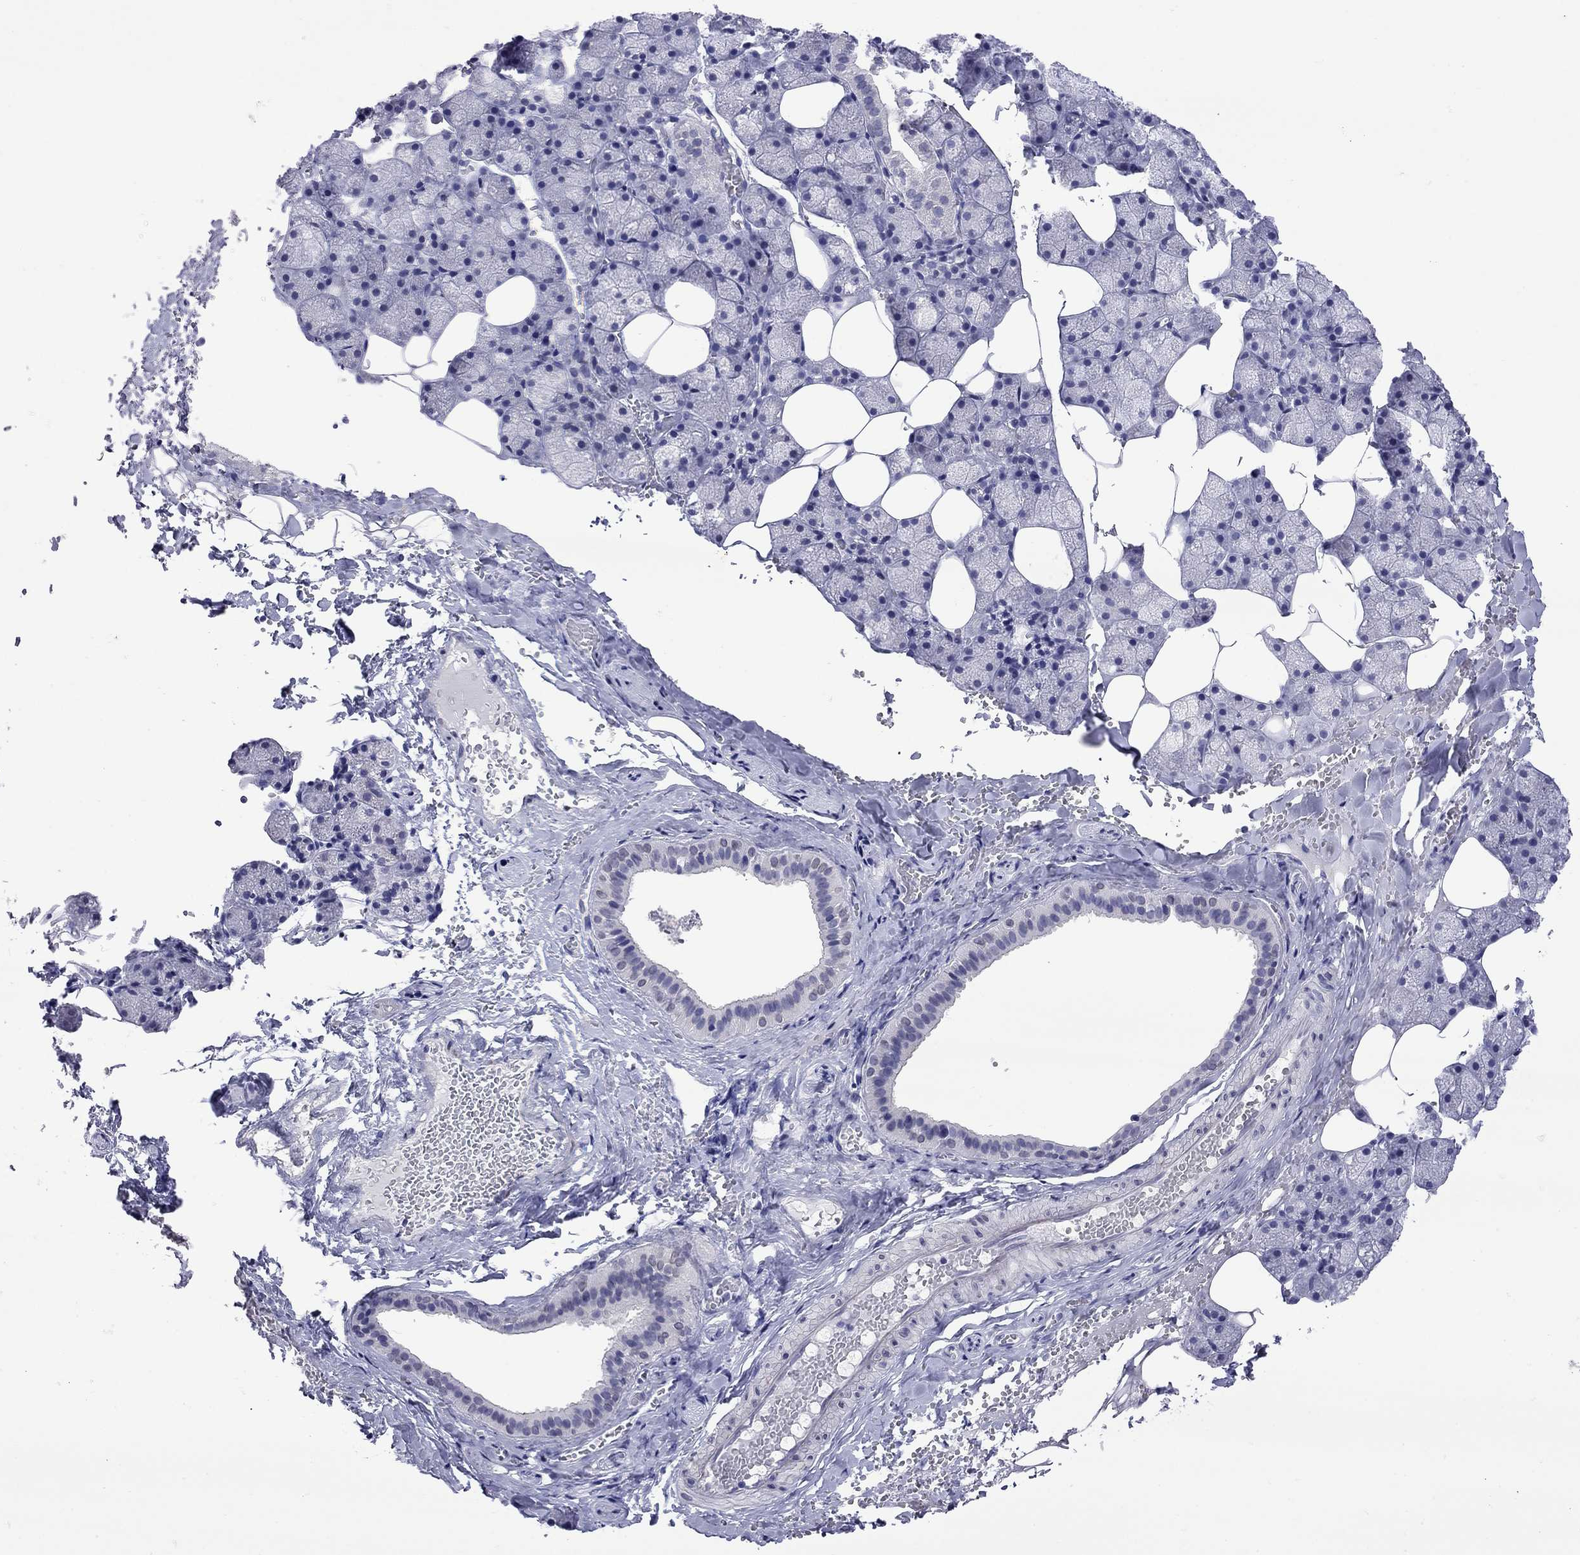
{"staining": {"intensity": "negative", "quantity": "none", "location": "none"}, "tissue": "salivary gland", "cell_type": "Glandular cells", "image_type": "normal", "snomed": [{"axis": "morphology", "description": "Normal tissue, NOS"}, {"axis": "topography", "description": "Salivary gland"}], "caption": "Human salivary gland stained for a protein using immunohistochemistry (IHC) shows no staining in glandular cells.", "gene": "ARMC12", "patient": {"sex": "male", "age": 38}}